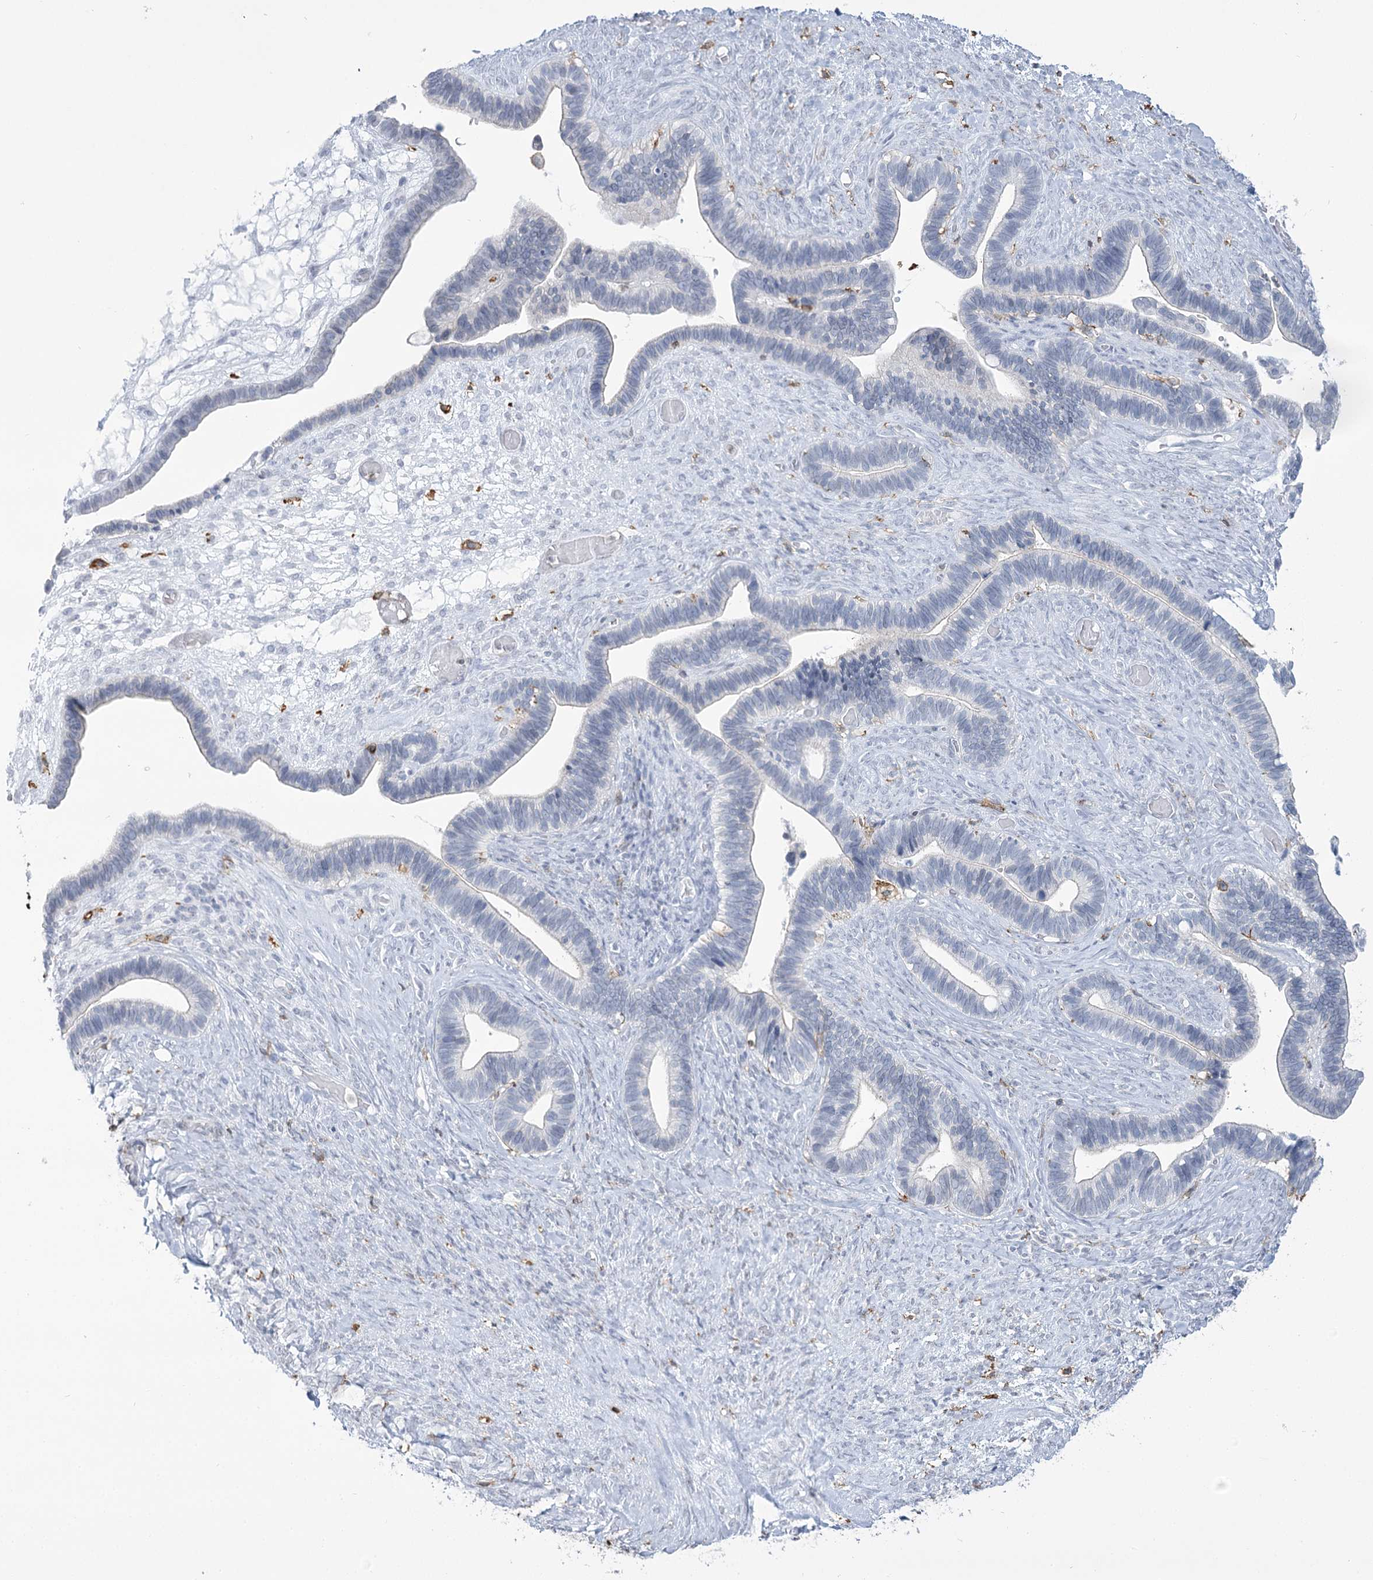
{"staining": {"intensity": "negative", "quantity": "none", "location": "none"}, "tissue": "ovarian cancer", "cell_type": "Tumor cells", "image_type": "cancer", "snomed": [{"axis": "morphology", "description": "Cystadenocarcinoma, serous, NOS"}, {"axis": "topography", "description": "Ovary"}], "caption": "This is an immunohistochemistry (IHC) image of human serous cystadenocarcinoma (ovarian). There is no expression in tumor cells.", "gene": "C11orf1", "patient": {"sex": "female", "age": 56}}